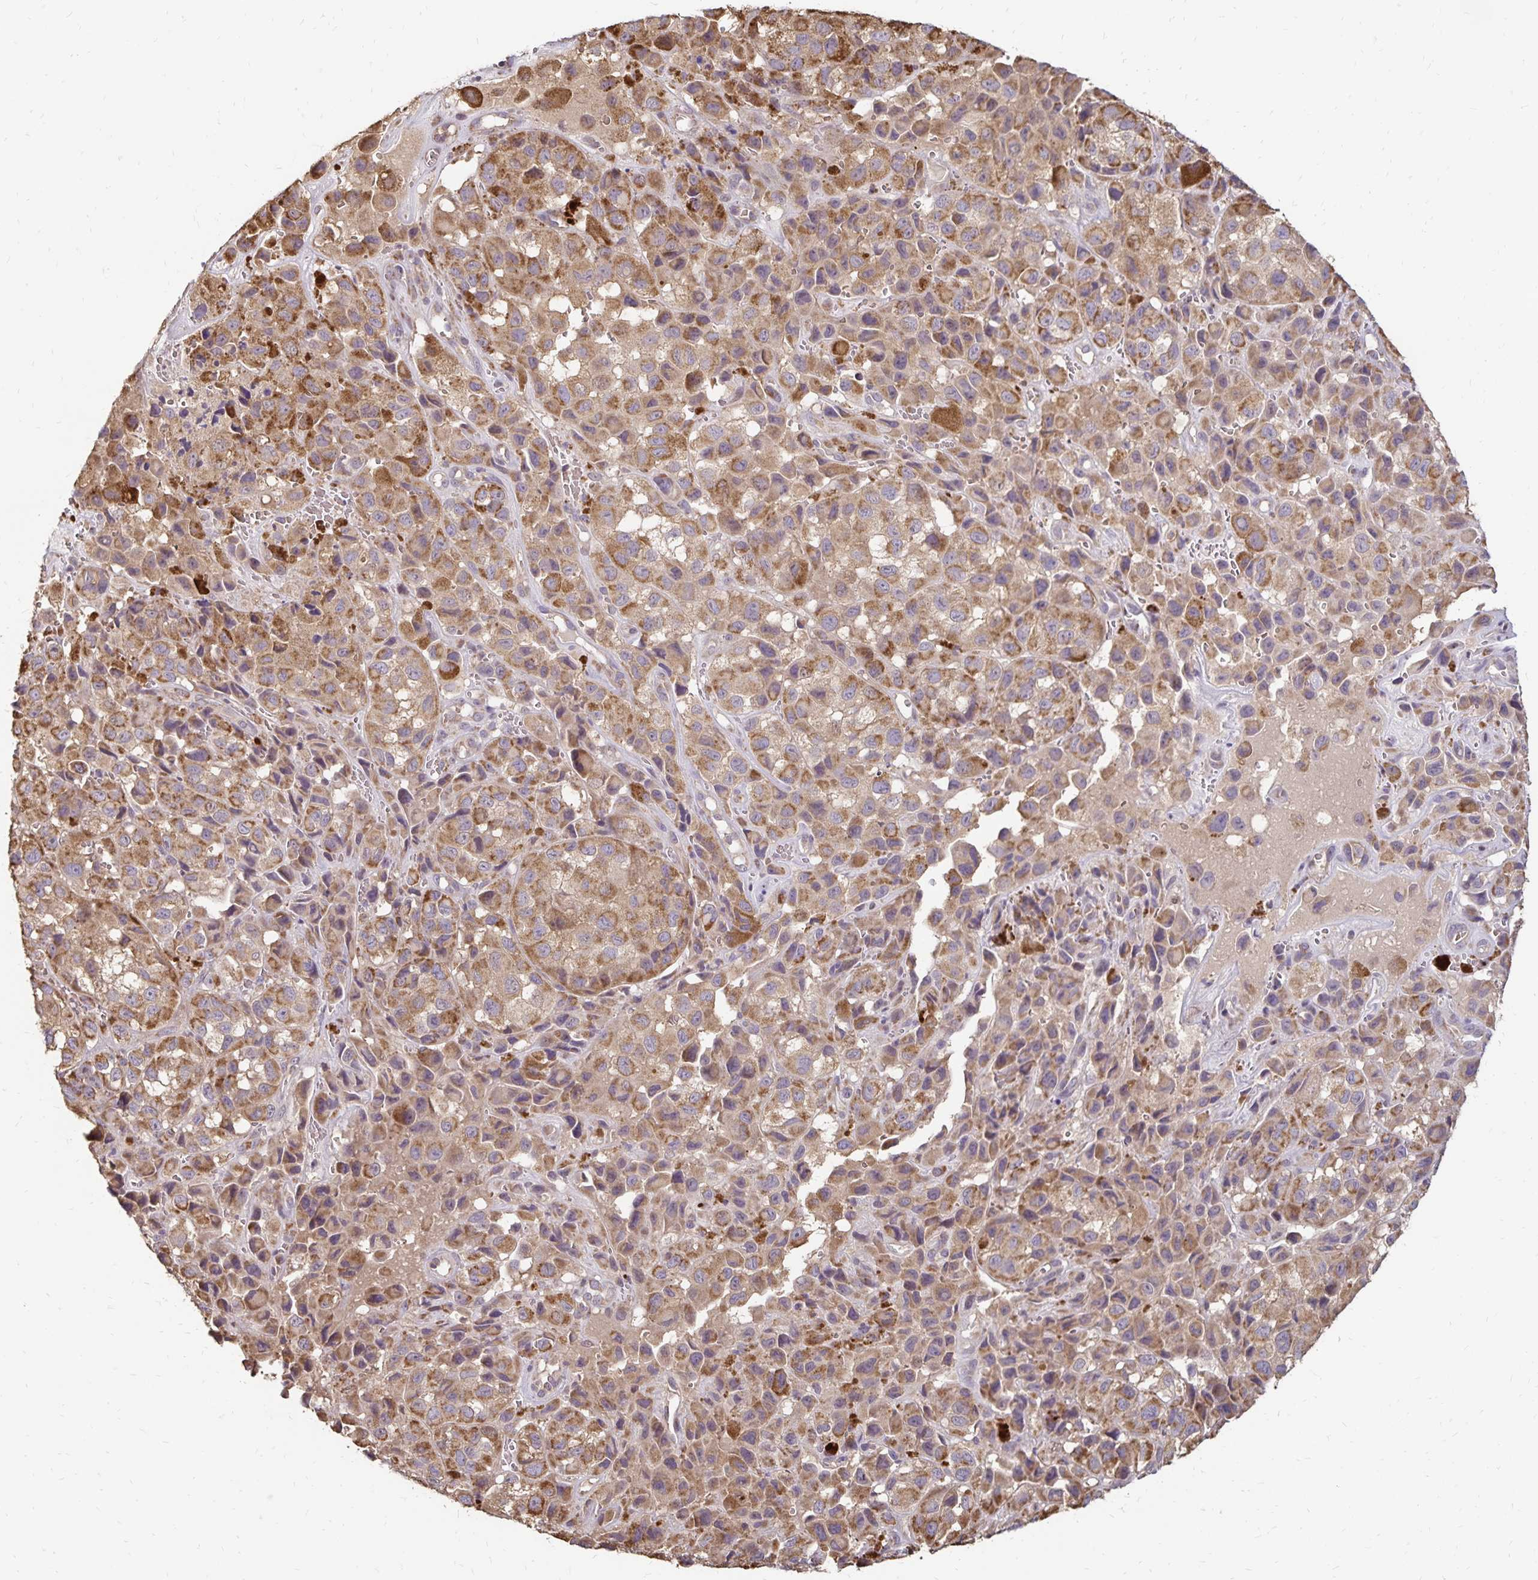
{"staining": {"intensity": "moderate", "quantity": "25%-75%", "location": "cytoplasmic/membranous"}, "tissue": "melanoma", "cell_type": "Tumor cells", "image_type": "cancer", "snomed": [{"axis": "morphology", "description": "Malignant melanoma, NOS"}, {"axis": "topography", "description": "Skin"}], "caption": "DAB (3,3'-diaminobenzidine) immunohistochemical staining of human melanoma displays moderate cytoplasmic/membranous protein staining in about 25%-75% of tumor cells.", "gene": "EMC10", "patient": {"sex": "male", "age": 93}}